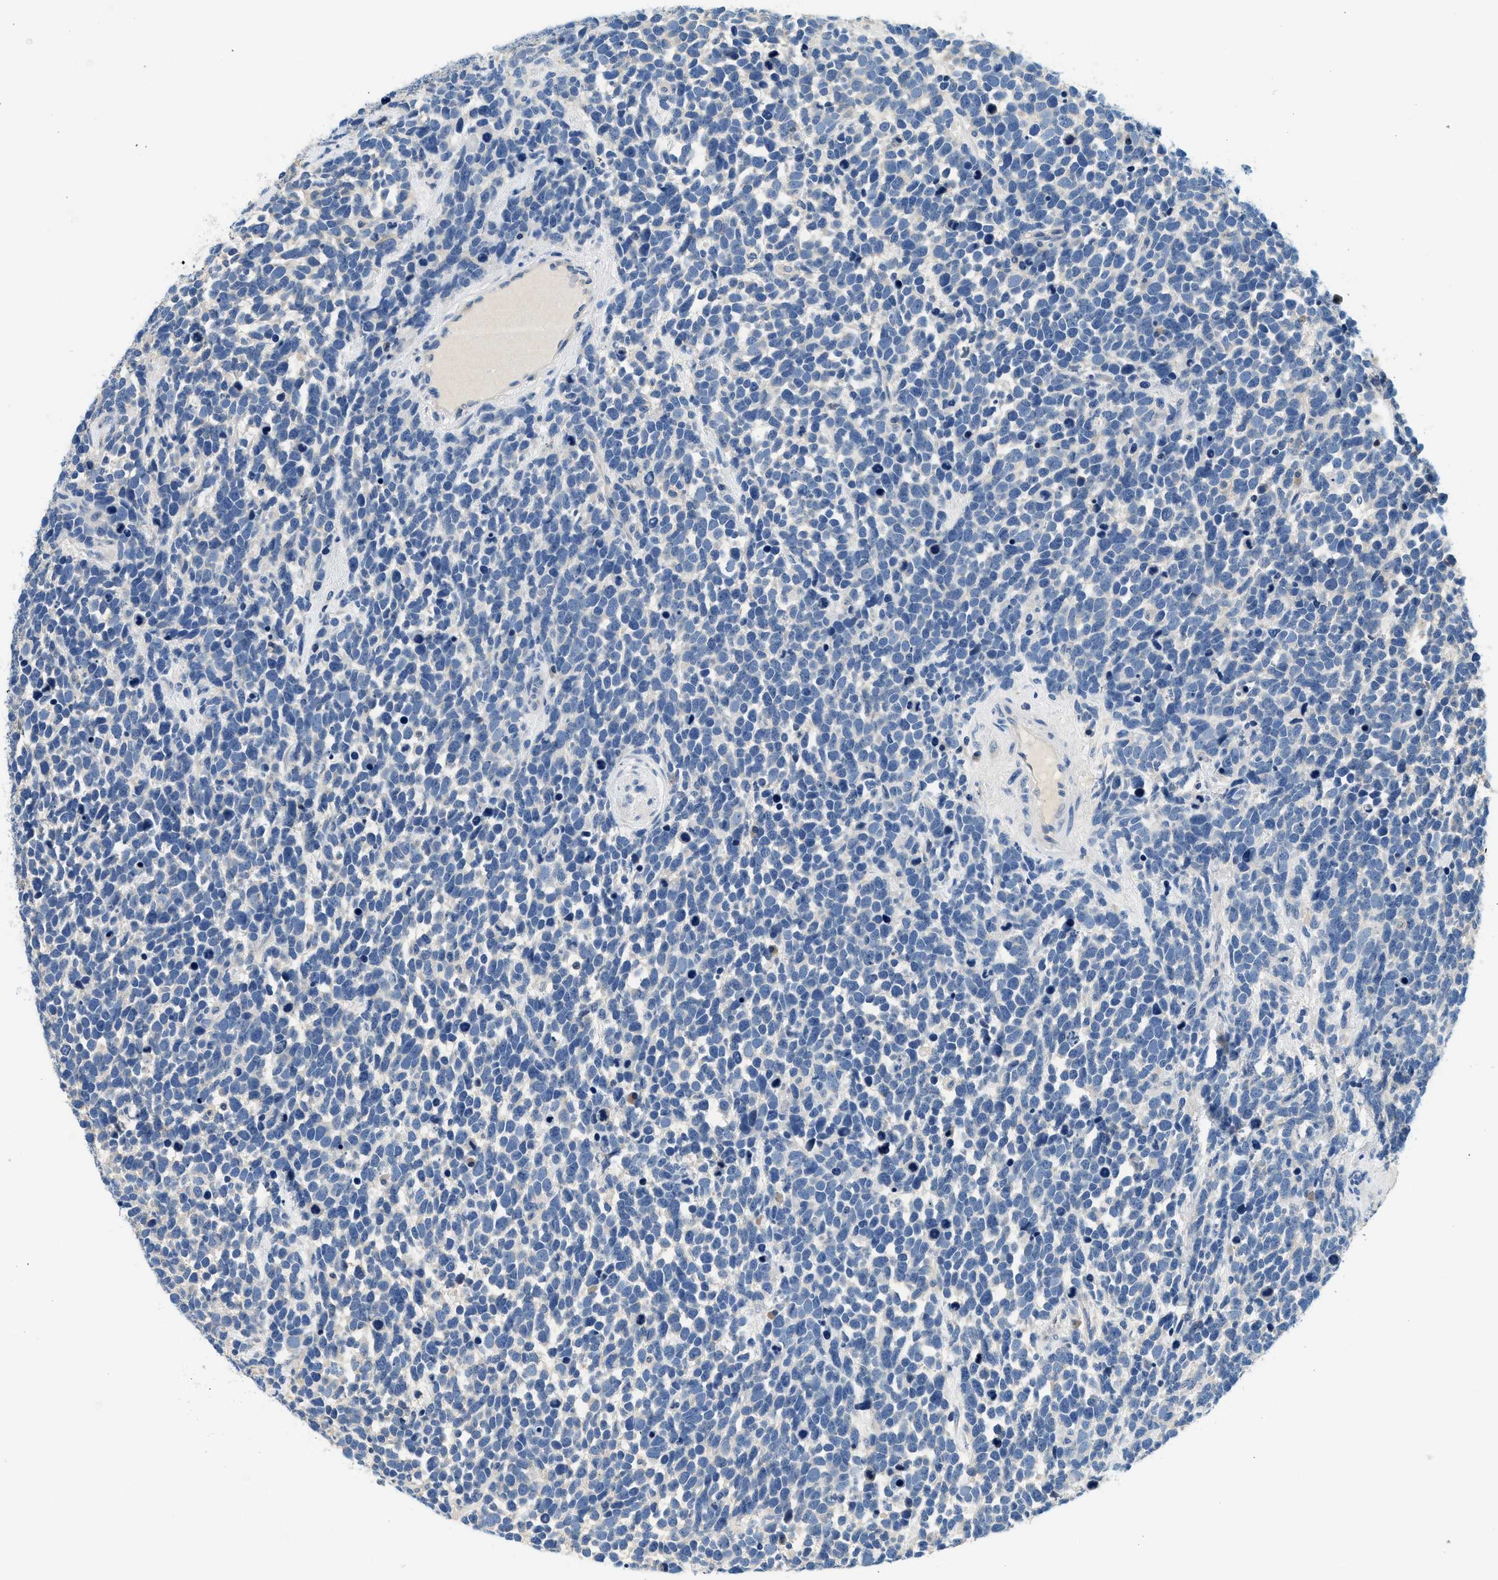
{"staining": {"intensity": "negative", "quantity": "none", "location": "none"}, "tissue": "urothelial cancer", "cell_type": "Tumor cells", "image_type": "cancer", "snomed": [{"axis": "morphology", "description": "Urothelial carcinoma, High grade"}, {"axis": "topography", "description": "Urinary bladder"}], "caption": "This is a histopathology image of immunohistochemistry staining of high-grade urothelial carcinoma, which shows no staining in tumor cells.", "gene": "SLC35E1", "patient": {"sex": "female", "age": 82}}